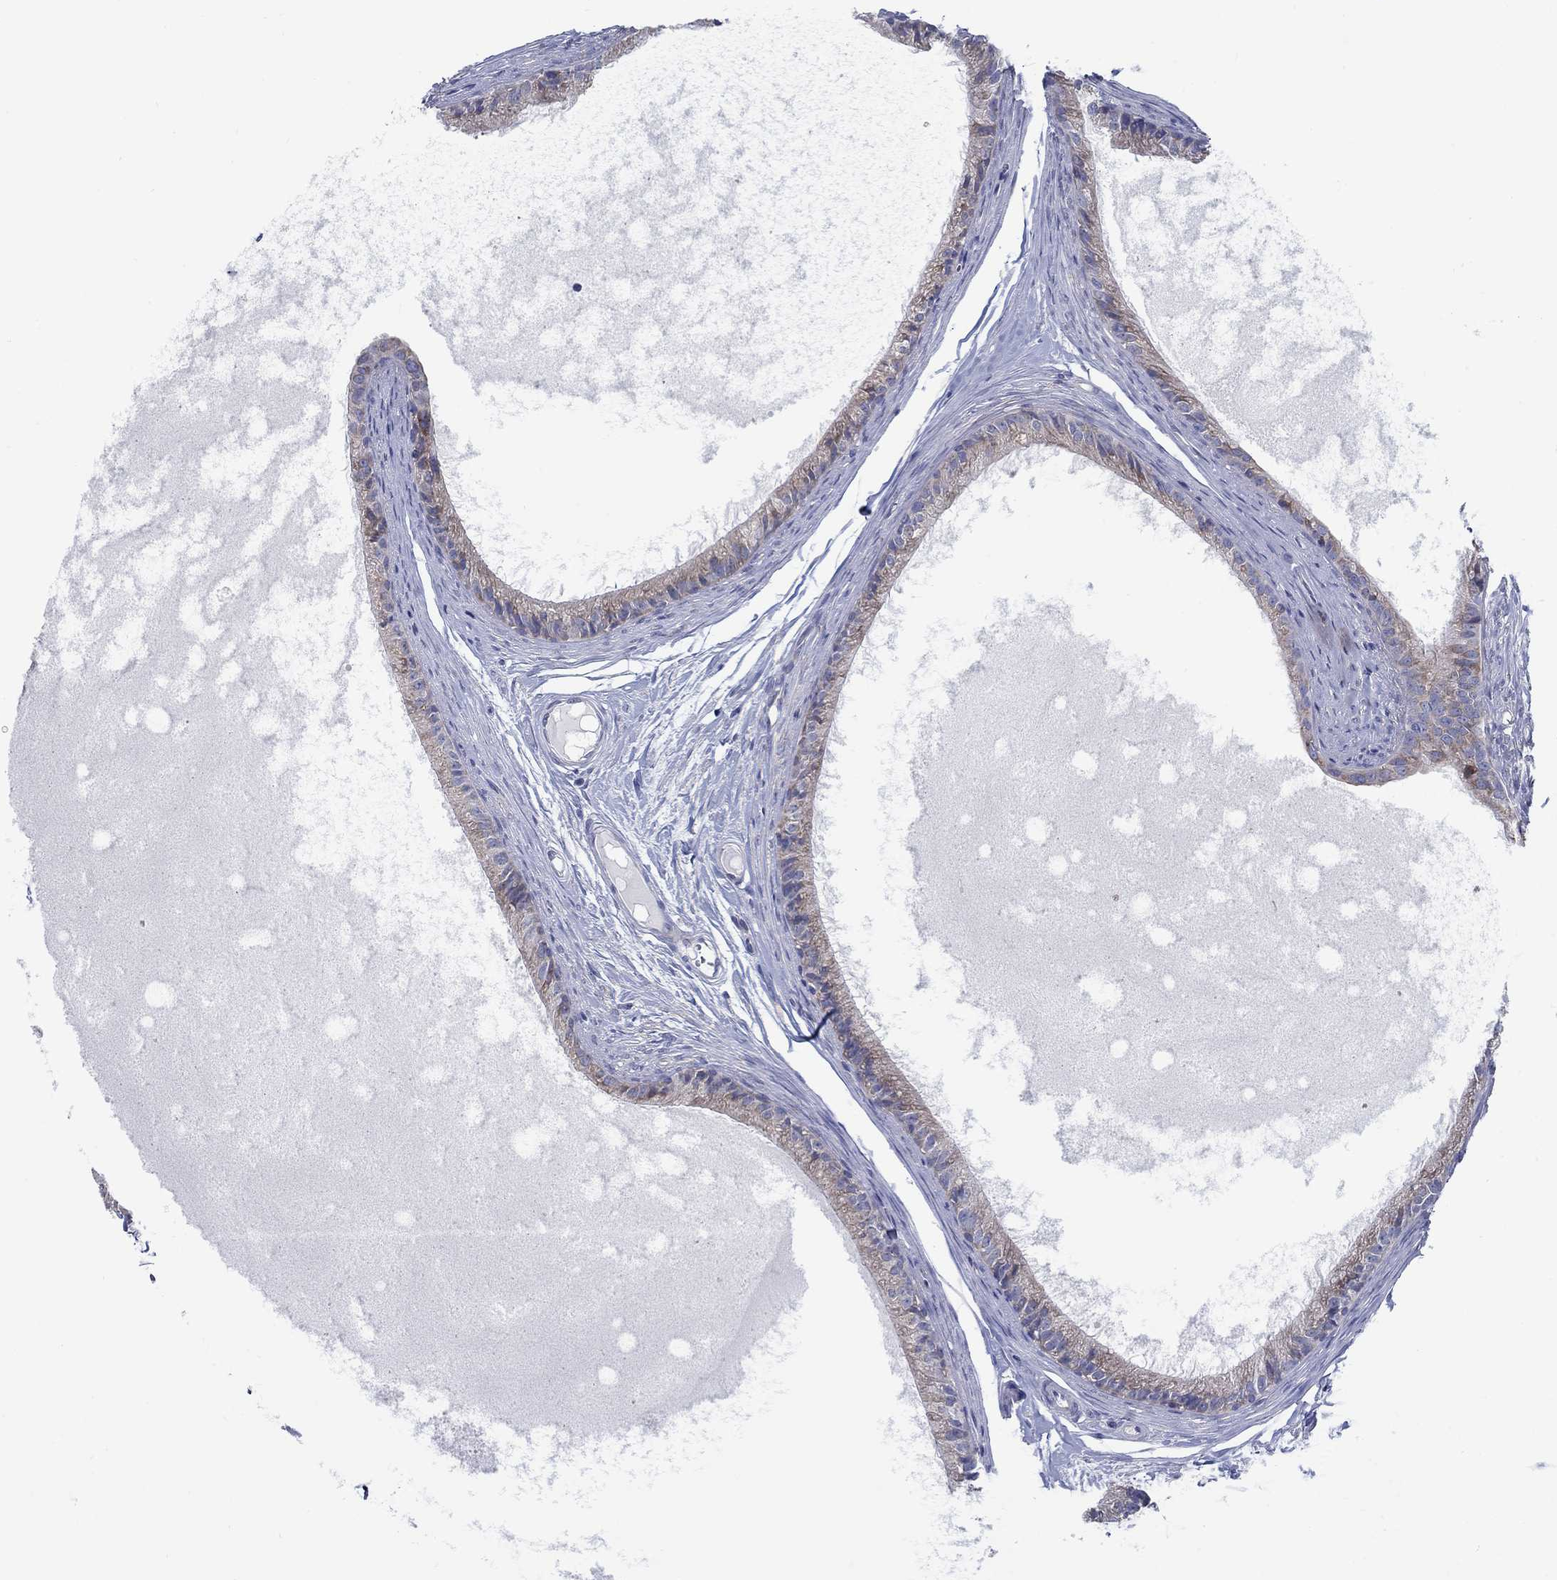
{"staining": {"intensity": "weak", "quantity": ">75%", "location": "cytoplasmic/membranous"}, "tissue": "epididymis", "cell_type": "Glandular cells", "image_type": "normal", "snomed": [{"axis": "morphology", "description": "Normal tissue, NOS"}, {"axis": "topography", "description": "Epididymis"}], "caption": "The micrograph demonstrates immunohistochemical staining of unremarkable epididymis. There is weak cytoplasmic/membranous expression is appreciated in approximately >75% of glandular cells. Immunohistochemistry (ihc) stains the protein in brown and the nuclei are stained blue.", "gene": "TMEM59", "patient": {"sex": "male", "age": 51}}